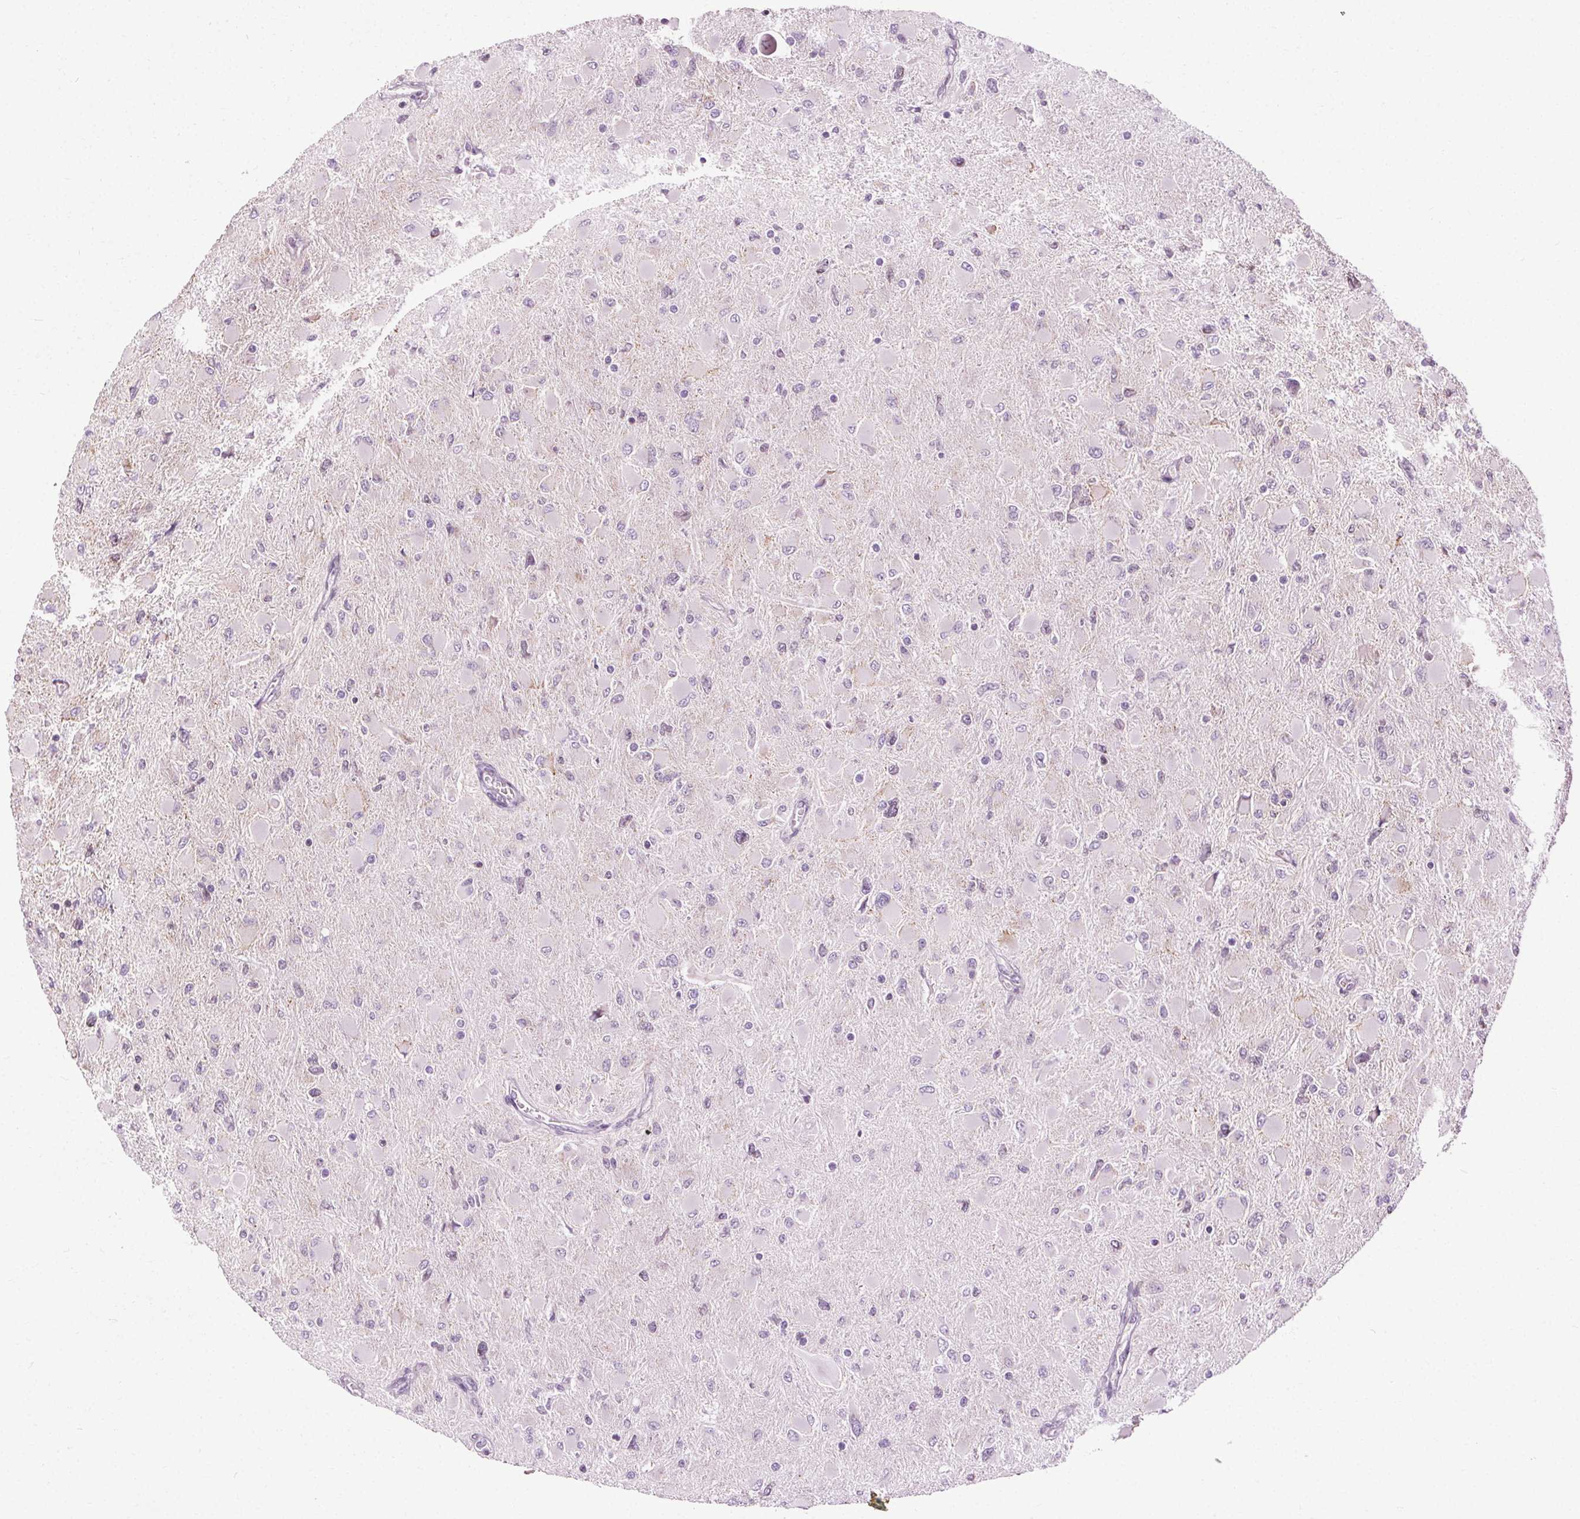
{"staining": {"intensity": "negative", "quantity": "none", "location": "none"}, "tissue": "glioma", "cell_type": "Tumor cells", "image_type": "cancer", "snomed": [{"axis": "morphology", "description": "Glioma, malignant, High grade"}, {"axis": "topography", "description": "Cerebral cortex"}], "caption": "Immunohistochemical staining of glioma shows no significant positivity in tumor cells.", "gene": "LFNG", "patient": {"sex": "female", "age": 36}}